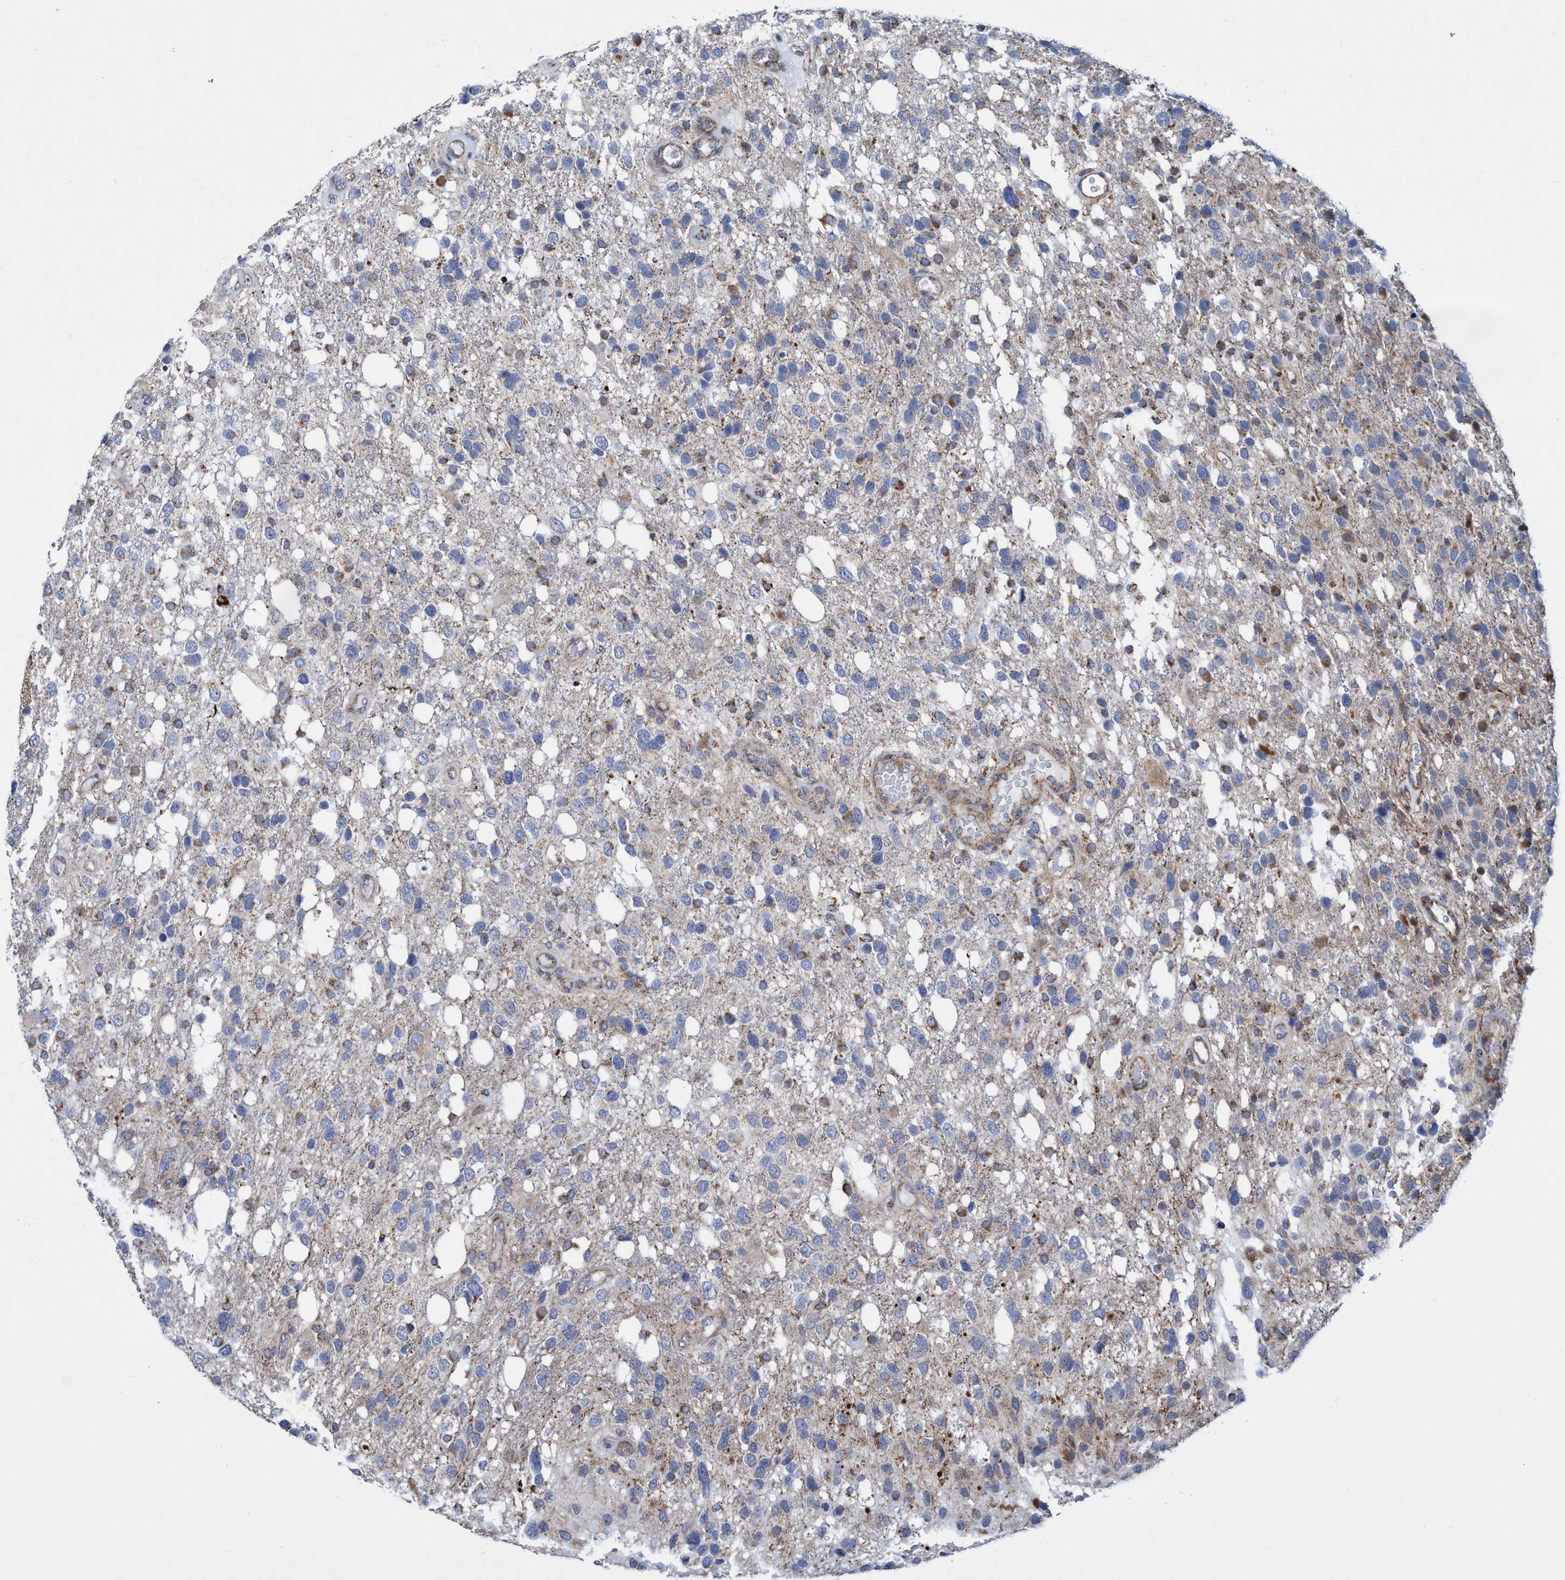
{"staining": {"intensity": "moderate", "quantity": "<25%", "location": "cytoplasmic/membranous"}, "tissue": "glioma", "cell_type": "Tumor cells", "image_type": "cancer", "snomed": [{"axis": "morphology", "description": "Glioma, malignant, High grade"}, {"axis": "topography", "description": "Brain"}], "caption": "High-grade glioma (malignant) stained with a brown dye reveals moderate cytoplasmic/membranous positive expression in about <25% of tumor cells.", "gene": "POLR1F", "patient": {"sex": "female", "age": 58}}